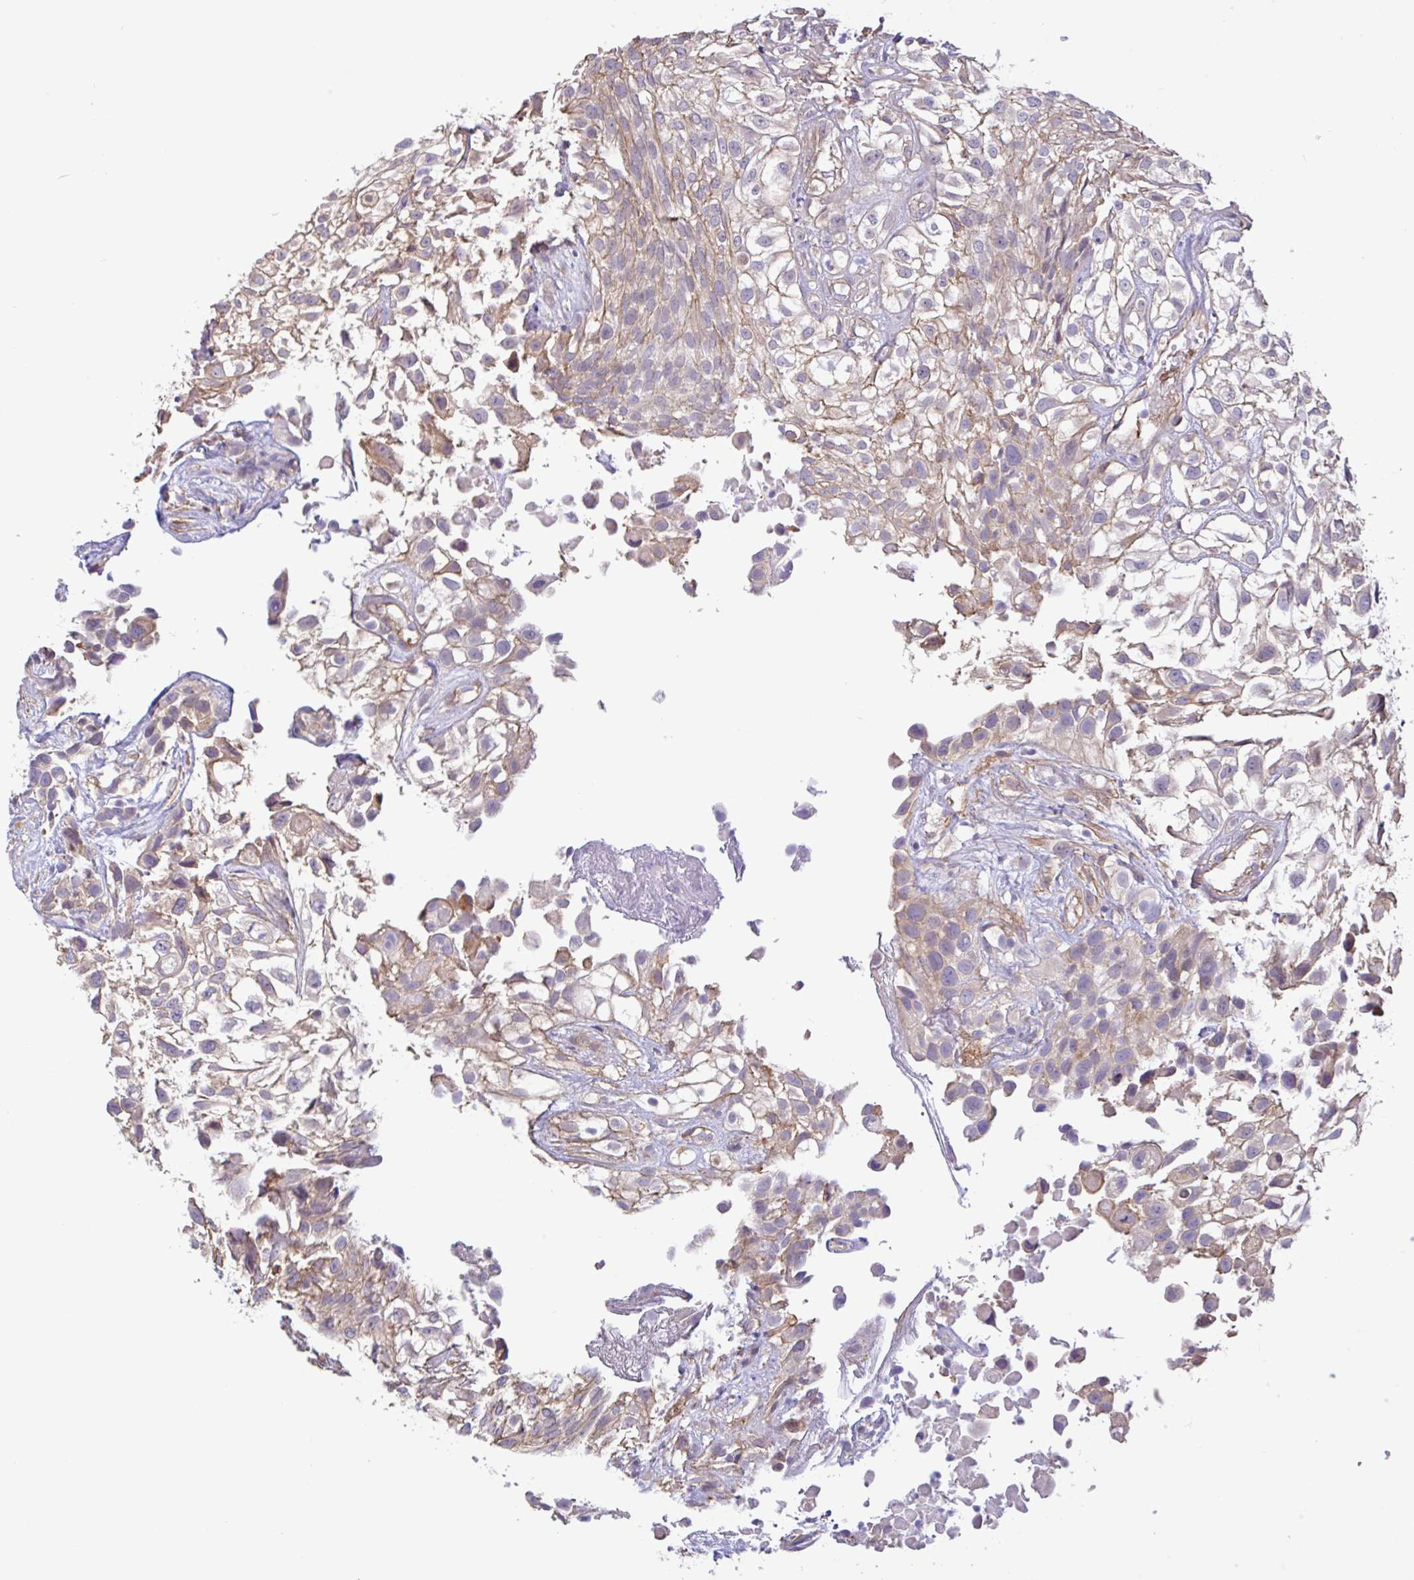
{"staining": {"intensity": "weak", "quantity": "25%-75%", "location": "cytoplasmic/membranous"}, "tissue": "urothelial cancer", "cell_type": "Tumor cells", "image_type": "cancer", "snomed": [{"axis": "morphology", "description": "Urothelial carcinoma, High grade"}, {"axis": "topography", "description": "Urinary bladder"}], "caption": "The micrograph displays immunohistochemical staining of urothelial cancer. There is weak cytoplasmic/membranous expression is appreciated in approximately 25%-75% of tumor cells.", "gene": "PLCD4", "patient": {"sex": "male", "age": 56}}